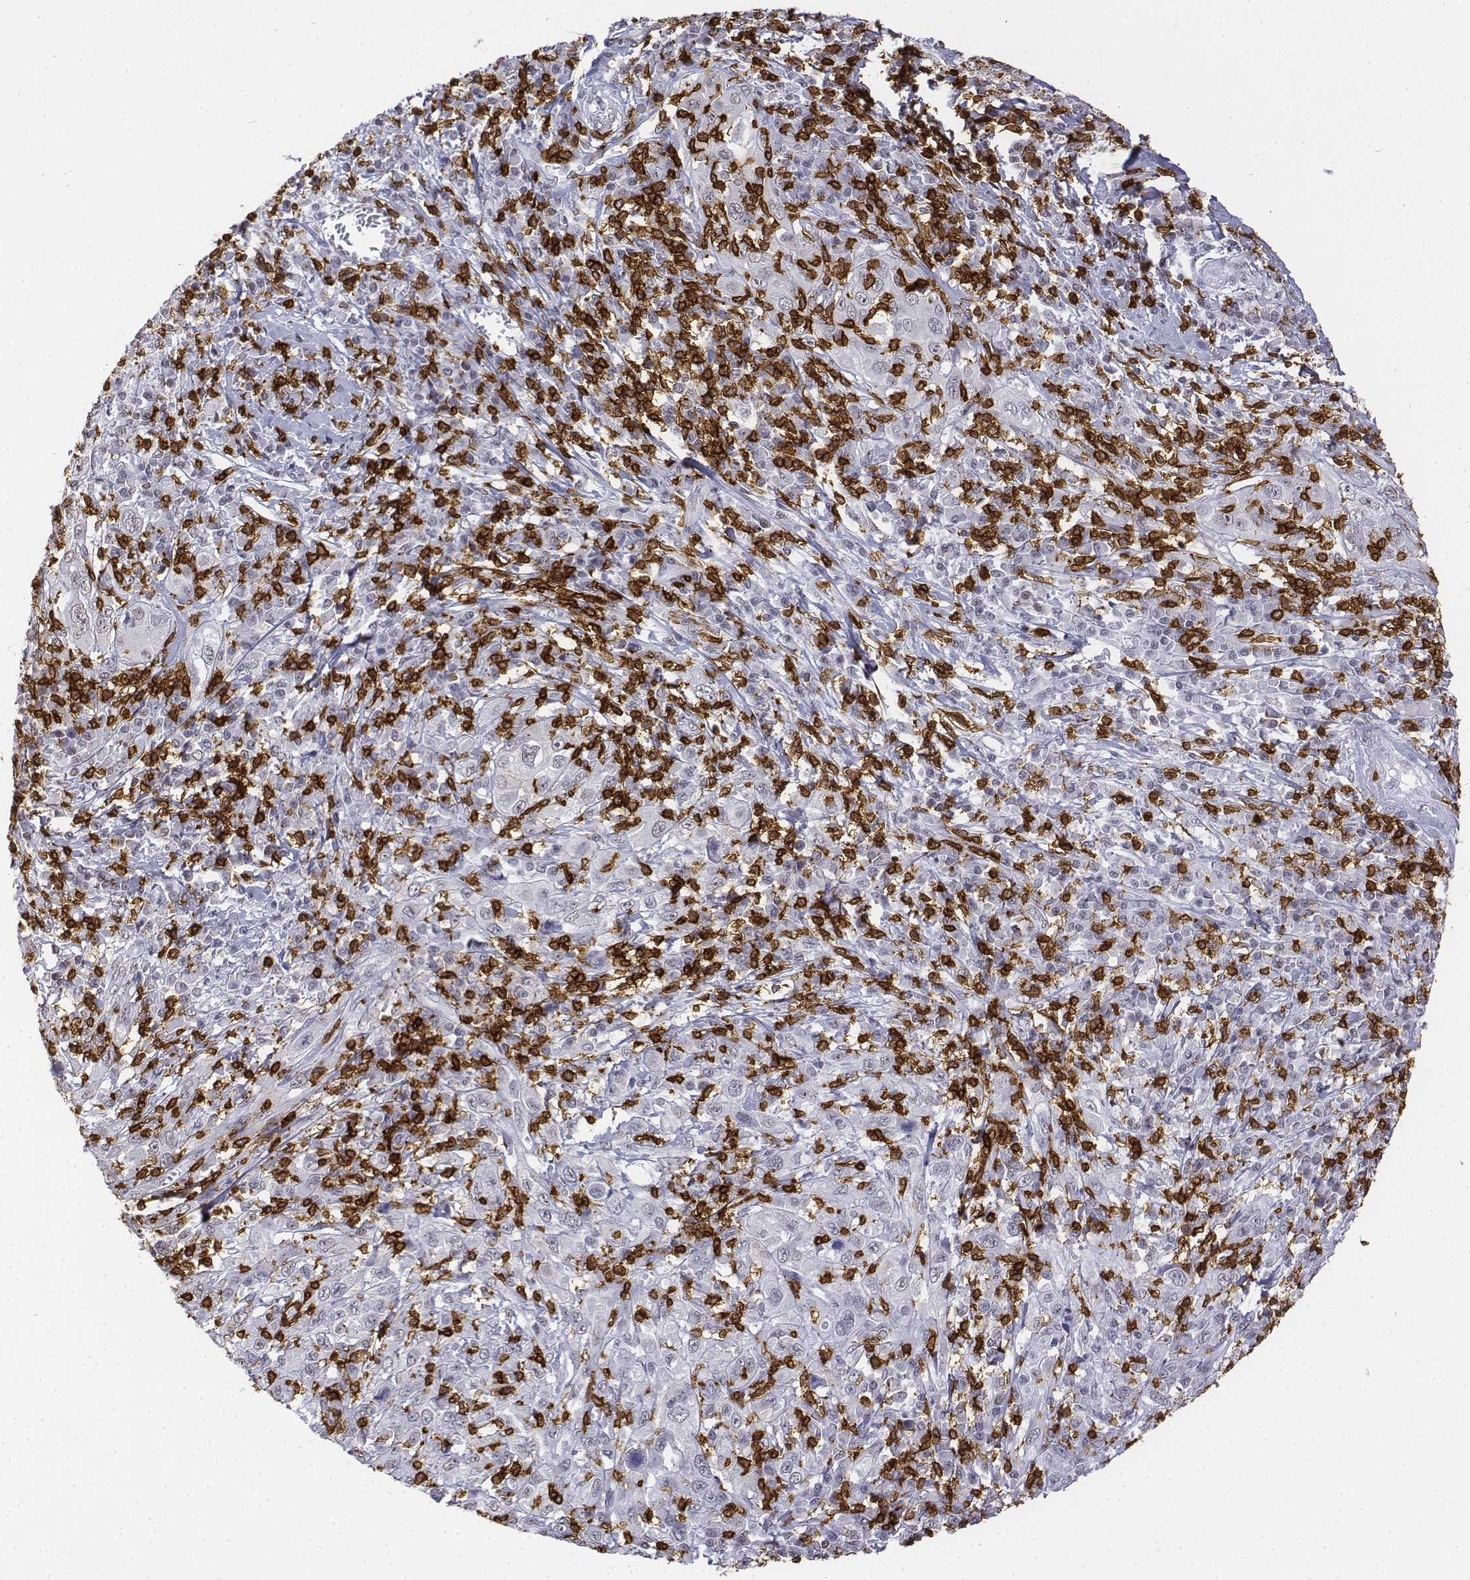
{"staining": {"intensity": "negative", "quantity": "none", "location": "none"}, "tissue": "cervical cancer", "cell_type": "Tumor cells", "image_type": "cancer", "snomed": [{"axis": "morphology", "description": "Squamous cell carcinoma, NOS"}, {"axis": "topography", "description": "Cervix"}], "caption": "Histopathology image shows no significant protein positivity in tumor cells of cervical squamous cell carcinoma.", "gene": "CD3E", "patient": {"sex": "female", "age": 46}}